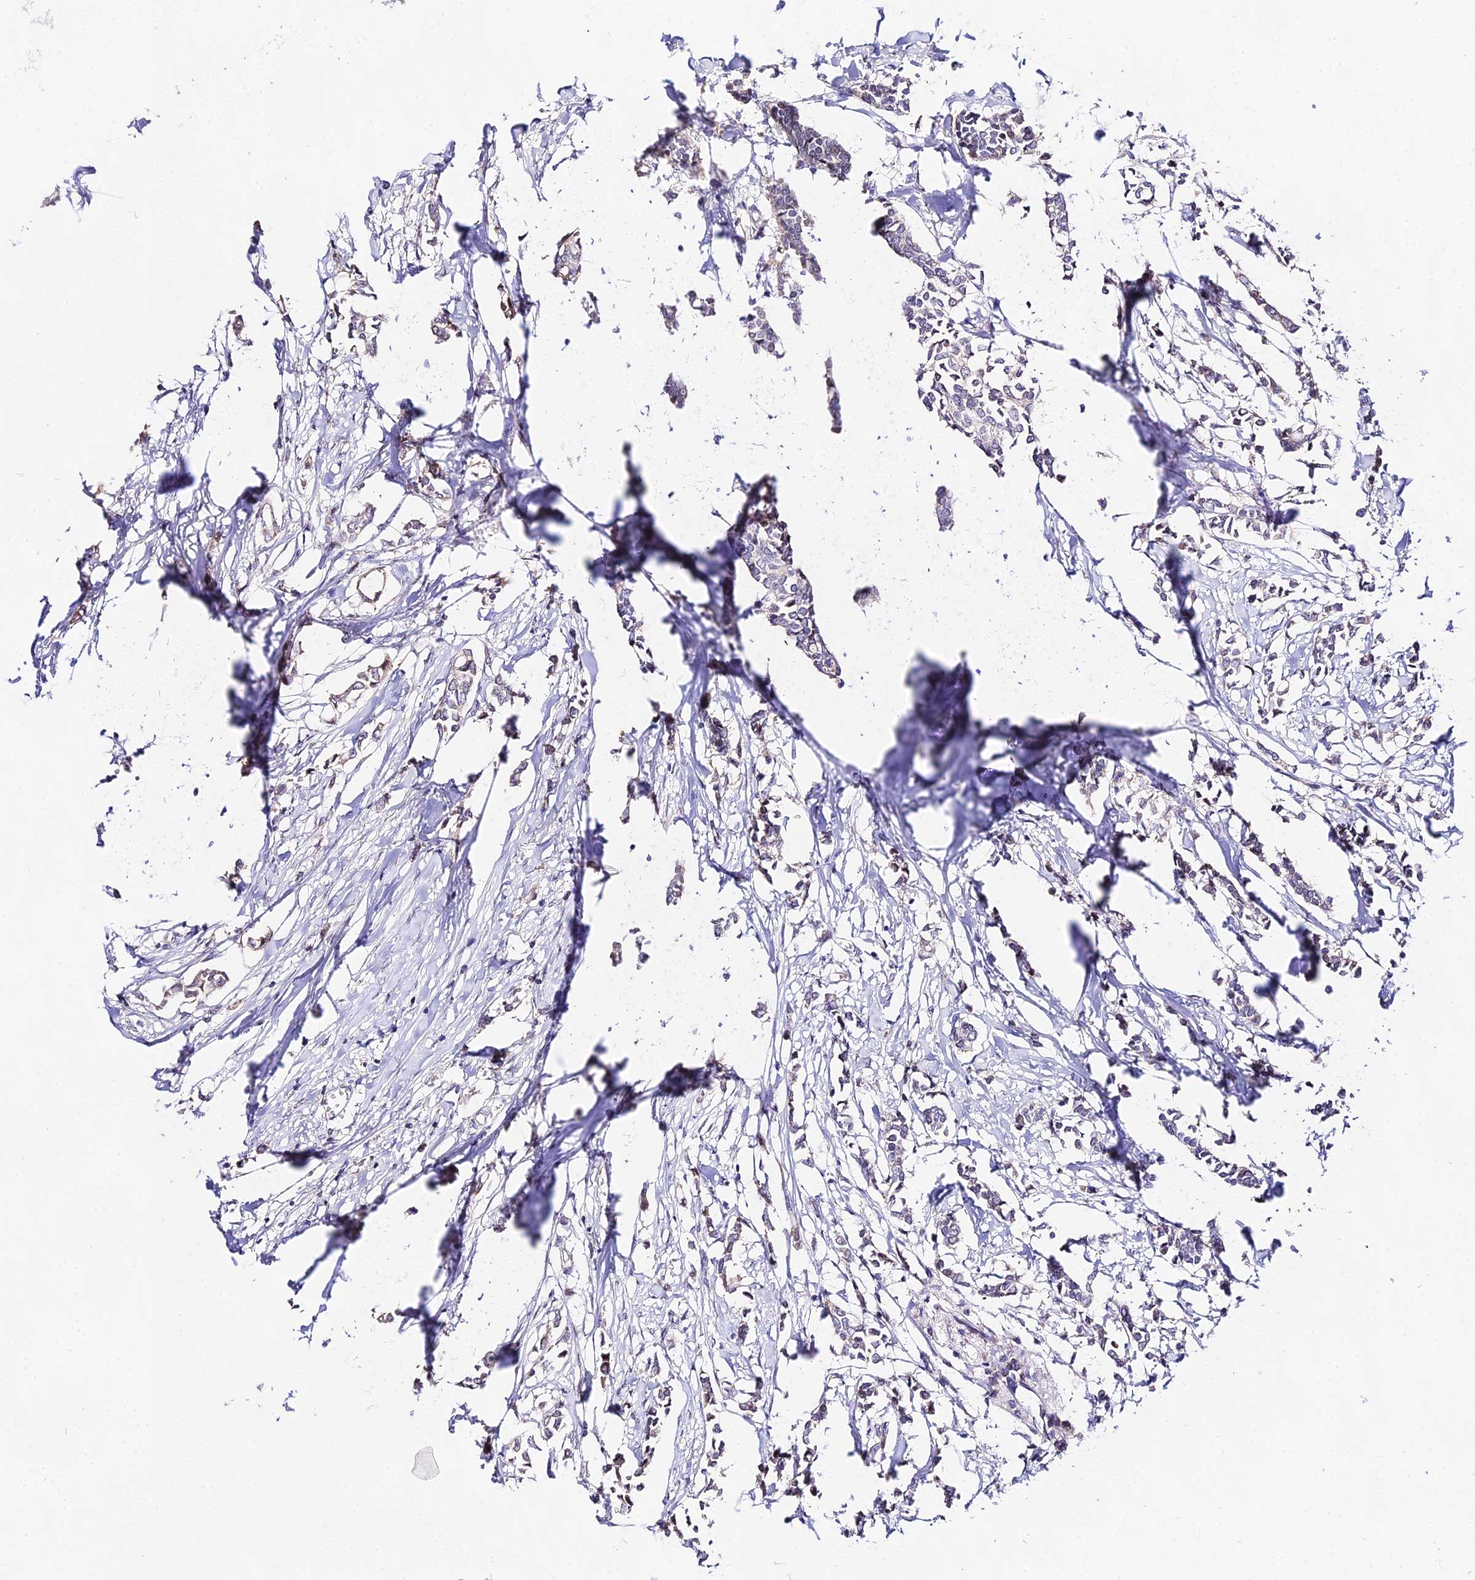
{"staining": {"intensity": "negative", "quantity": "none", "location": "none"}, "tissue": "breast cancer", "cell_type": "Tumor cells", "image_type": "cancer", "snomed": [{"axis": "morphology", "description": "Duct carcinoma"}, {"axis": "topography", "description": "Breast"}], "caption": "Immunohistochemical staining of human breast cancer exhibits no significant expression in tumor cells. (DAB IHC, high magnification).", "gene": "ATP5PB", "patient": {"sex": "female", "age": 41}}